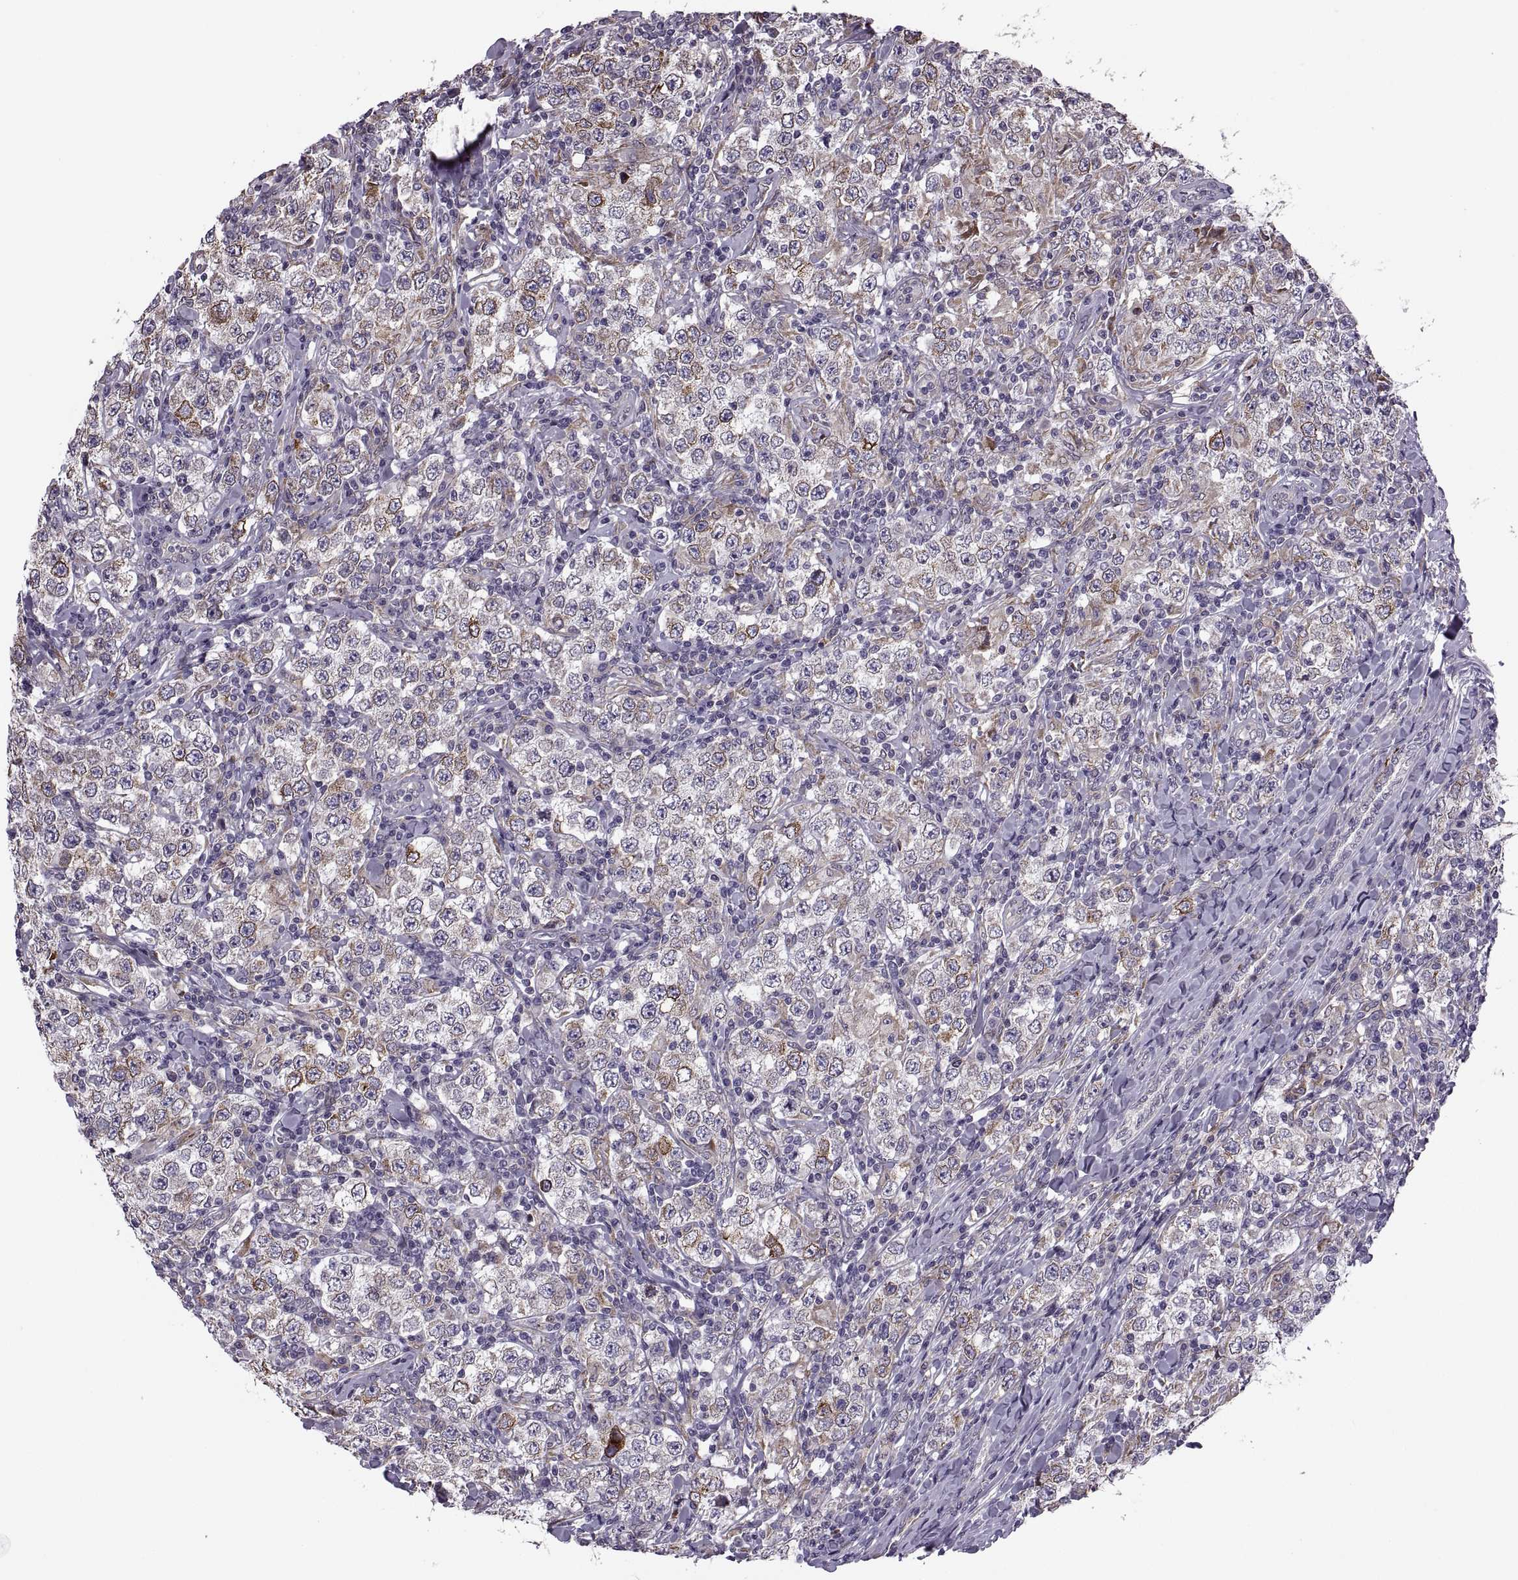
{"staining": {"intensity": "moderate", "quantity": "25%-75%", "location": "cytoplasmic/membranous"}, "tissue": "testis cancer", "cell_type": "Tumor cells", "image_type": "cancer", "snomed": [{"axis": "morphology", "description": "Seminoma, NOS"}, {"axis": "morphology", "description": "Carcinoma, Embryonal, NOS"}, {"axis": "topography", "description": "Testis"}], "caption": "Tumor cells reveal medium levels of moderate cytoplasmic/membranous positivity in about 25%-75% of cells in testis embryonal carcinoma.", "gene": "LETM2", "patient": {"sex": "male", "age": 41}}